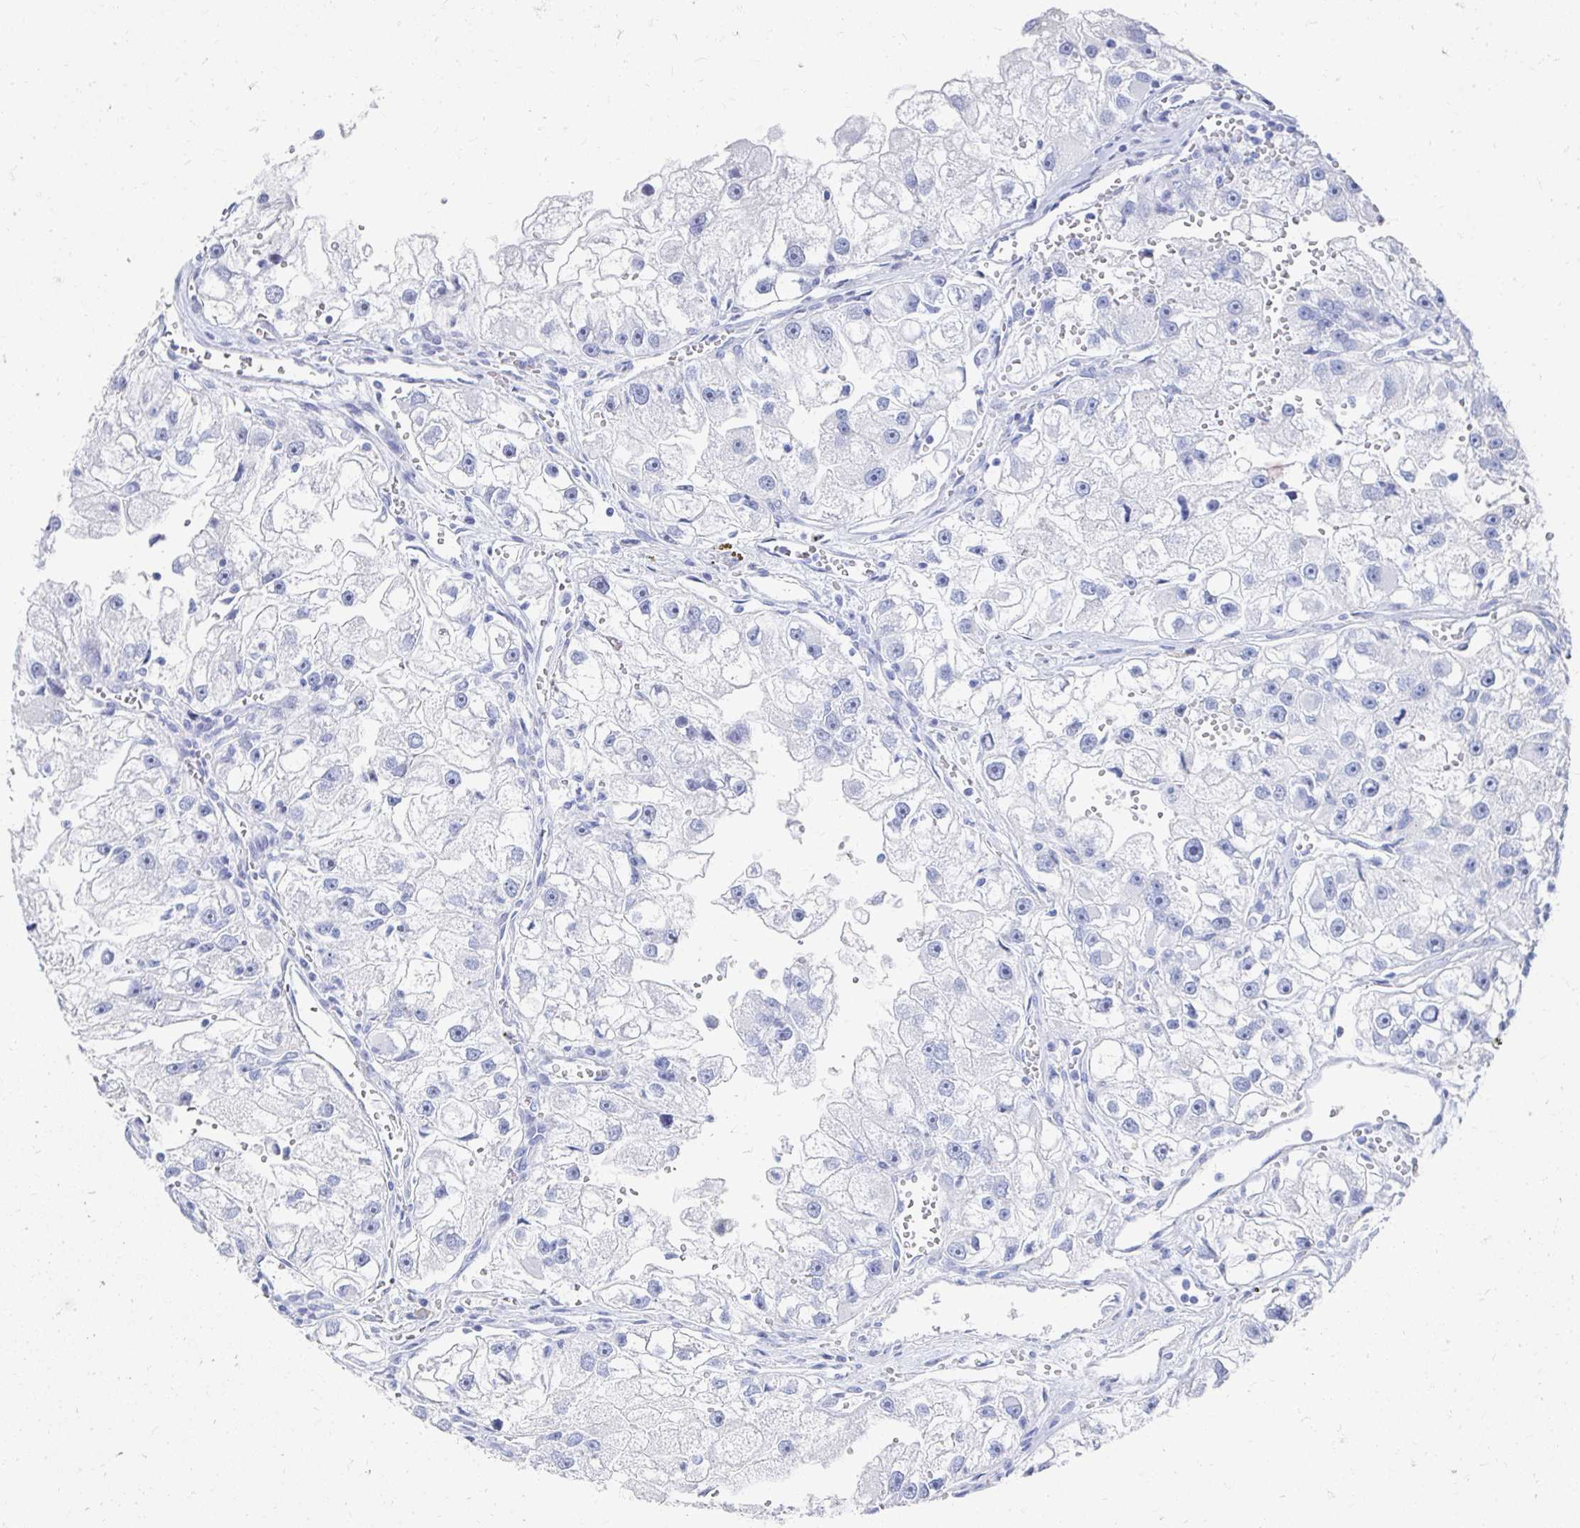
{"staining": {"intensity": "negative", "quantity": "none", "location": "none"}, "tissue": "renal cancer", "cell_type": "Tumor cells", "image_type": "cancer", "snomed": [{"axis": "morphology", "description": "Adenocarcinoma, NOS"}, {"axis": "topography", "description": "Kidney"}], "caption": "There is no significant staining in tumor cells of renal adenocarcinoma.", "gene": "CST6", "patient": {"sex": "male", "age": 63}}